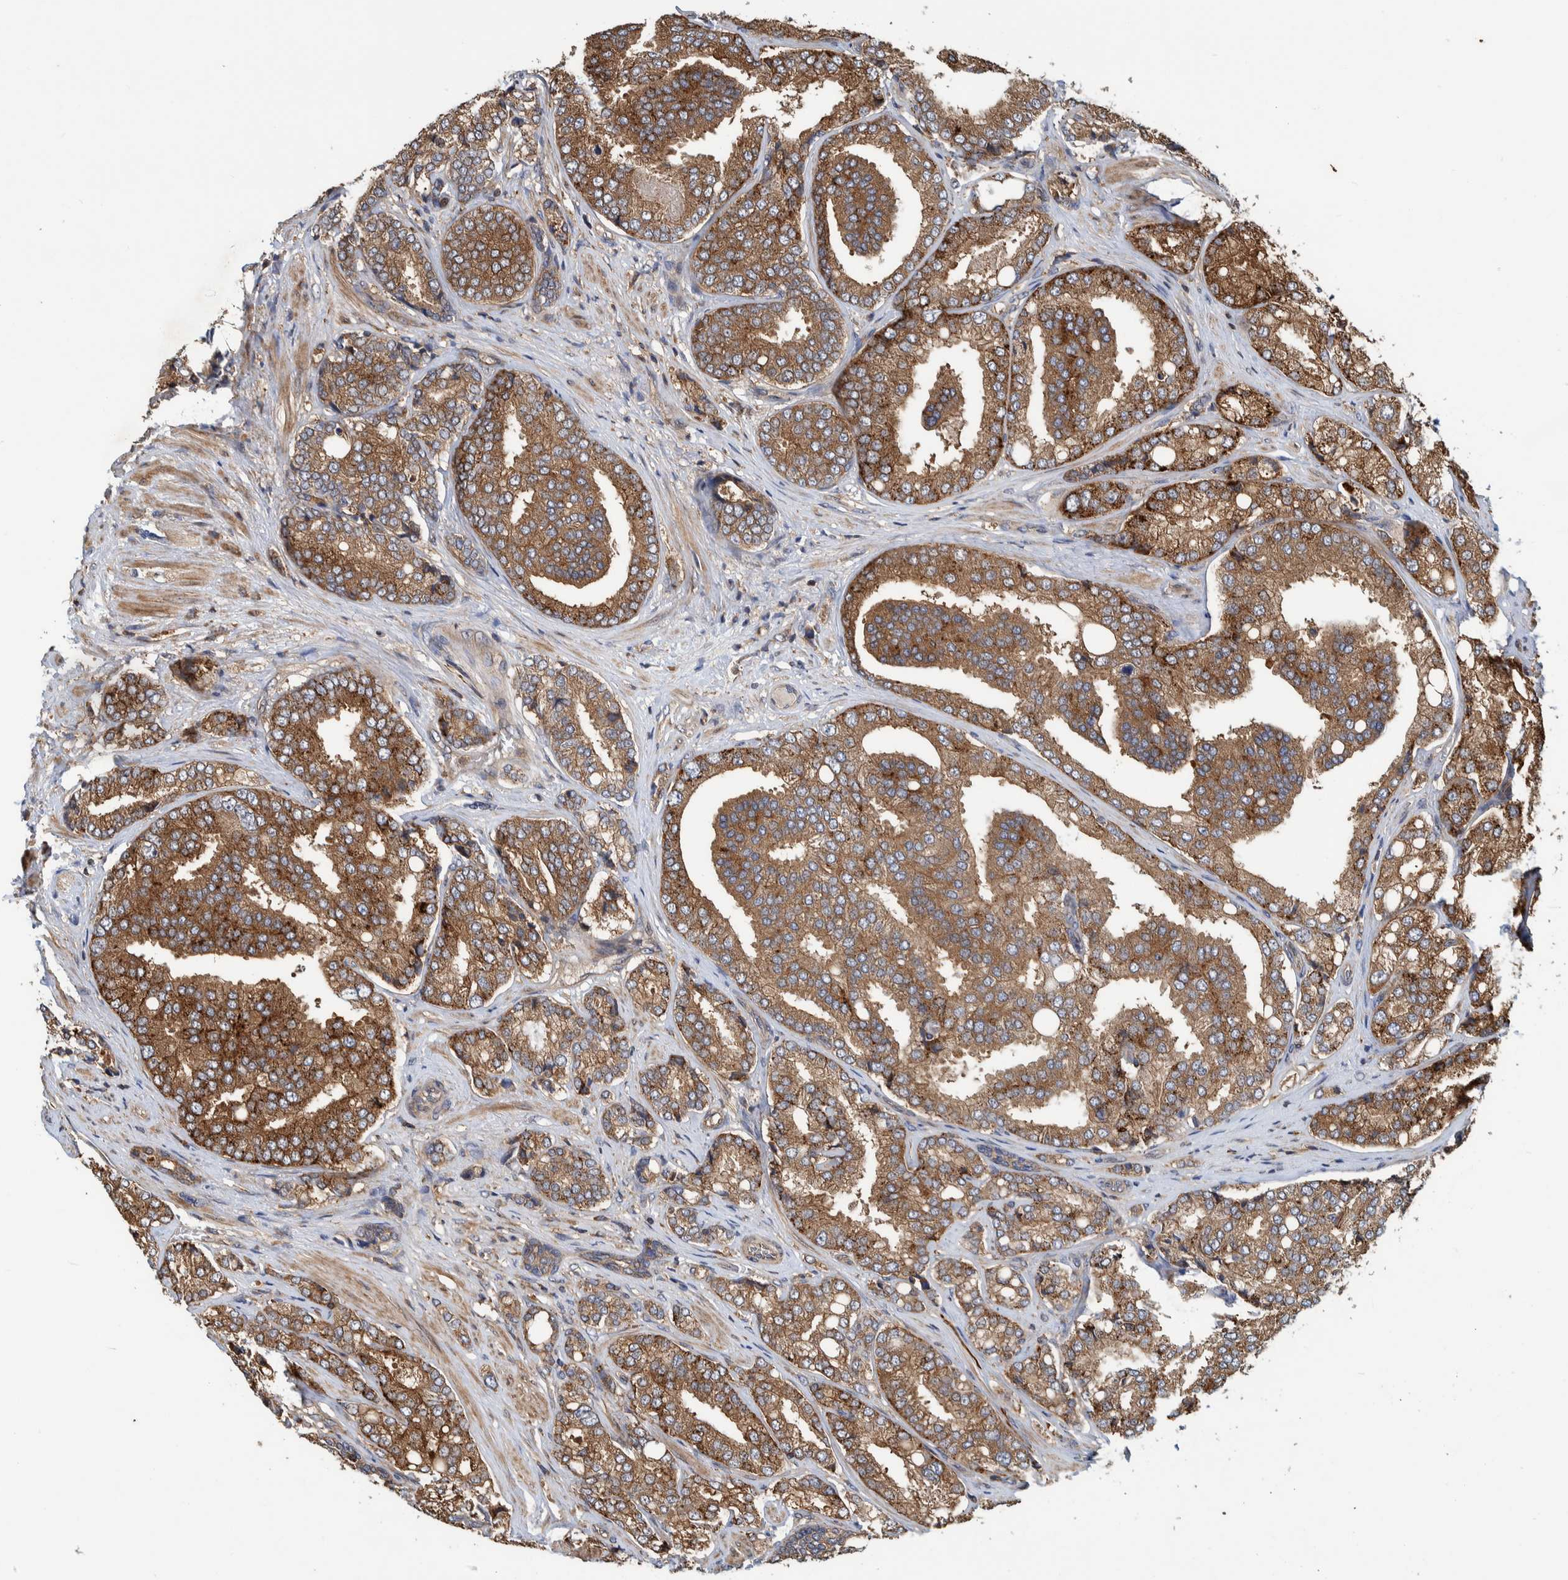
{"staining": {"intensity": "moderate", "quantity": ">75%", "location": "cytoplasmic/membranous"}, "tissue": "prostate cancer", "cell_type": "Tumor cells", "image_type": "cancer", "snomed": [{"axis": "morphology", "description": "Adenocarcinoma, High grade"}, {"axis": "topography", "description": "Prostate"}], "caption": "Human prostate cancer (adenocarcinoma (high-grade)) stained with a brown dye exhibits moderate cytoplasmic/membranous positive expression in about >75% of tumor cells.", "gene": "CCDC57", "patient": {"sex": "male", "age": 50}}